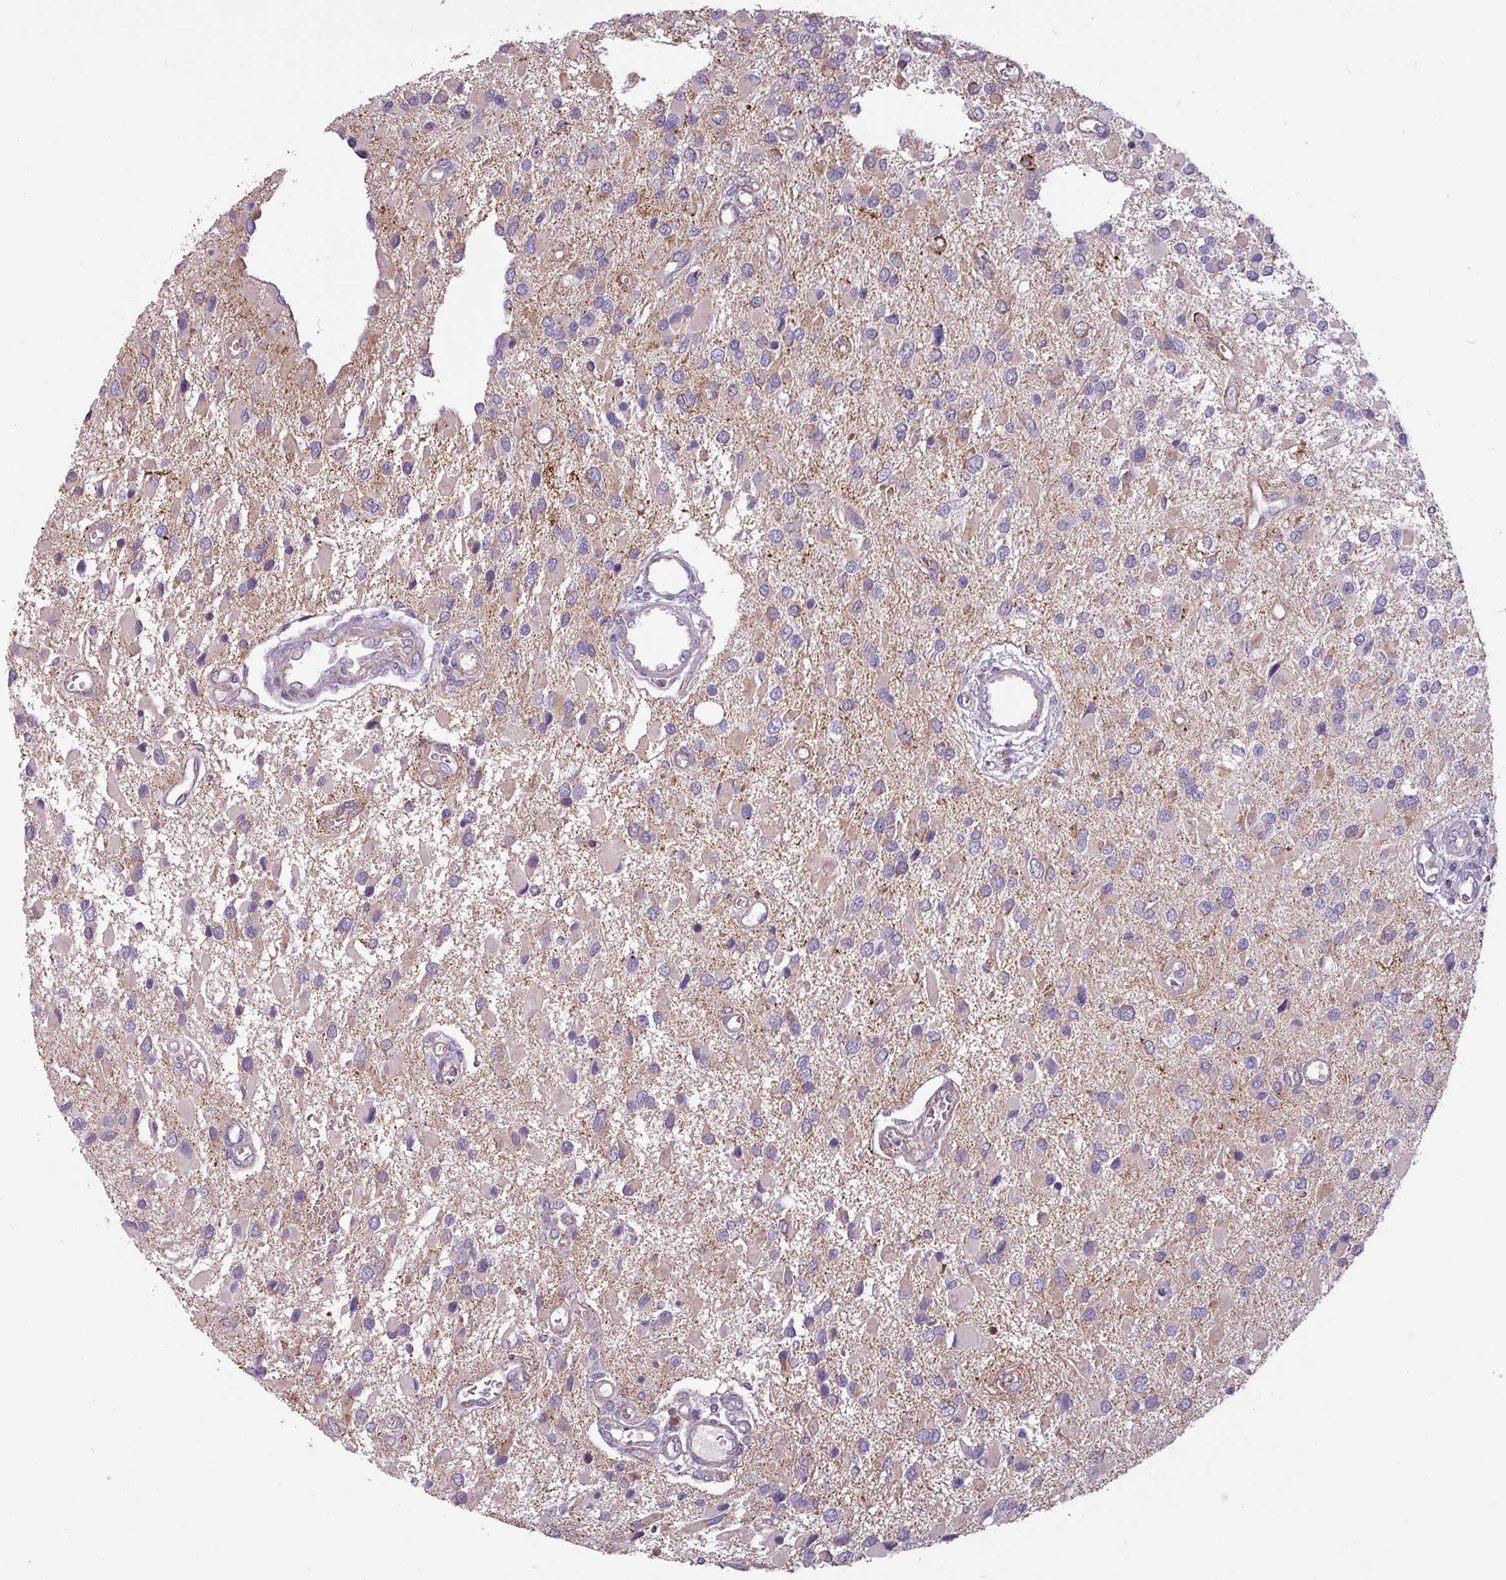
{"staining": {"intensity": "negative", "quantity": "none", "location": "none"}, "tissue": "glioma", "cell_type": "Tumor cells", "image_type": "cancer", "snomed": [{"axis": "morphology", "description": "Glioma, malignant, High grade"}, {"axis": "topography", "description": "Brain"}], "caption": "DAB (3,3'-diaminobenzidine) immunohistochemical staining of glioma demonstrates no significant positivity in tumor cells.", "gene": "CAMK1", "patient": {"sex": "male", "age": 53}}